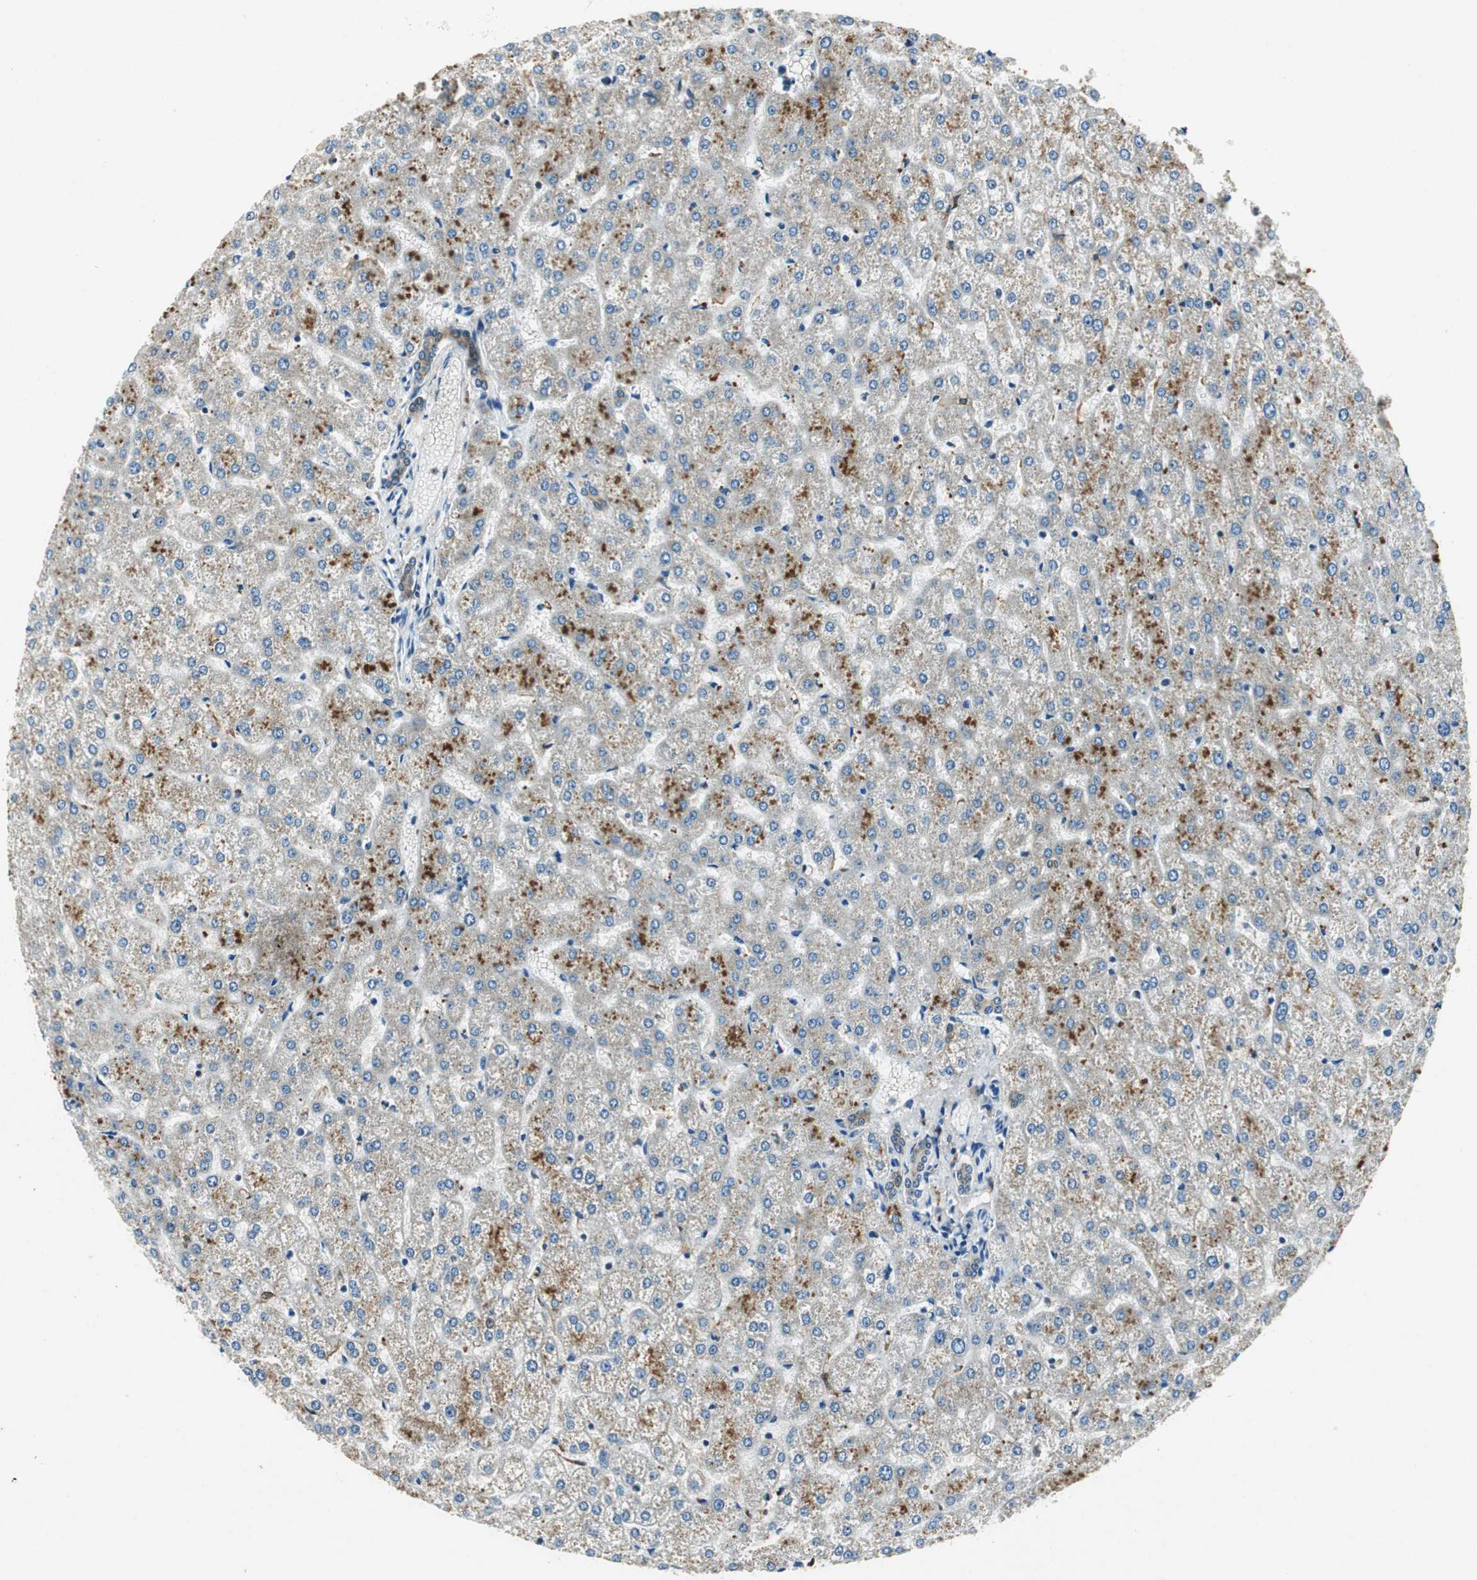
{"staining": {"intensity": "weak", "quantity": ">75%", "location": "cytoplasmic/membranous"}, "tissue": "liver", "cell_type": "Cholangiocytes", "image_type": "normal", "snomed": [{"axis": "morphology", "description": "Normal tissue, NOS"}, {"axis": "topography", "description": "Liver"}], "caption": "A high-resolution image shows immunohistochemistry (IHC) staining of unremarkable liver, which reveals weak cytoplasmic/membranous staining in approximately >75% of cholangiocytes. (IHC, brightfield microscopy, high magnification).", "gene": "ME1", "patient": {"sex": "female", "age": 32}}